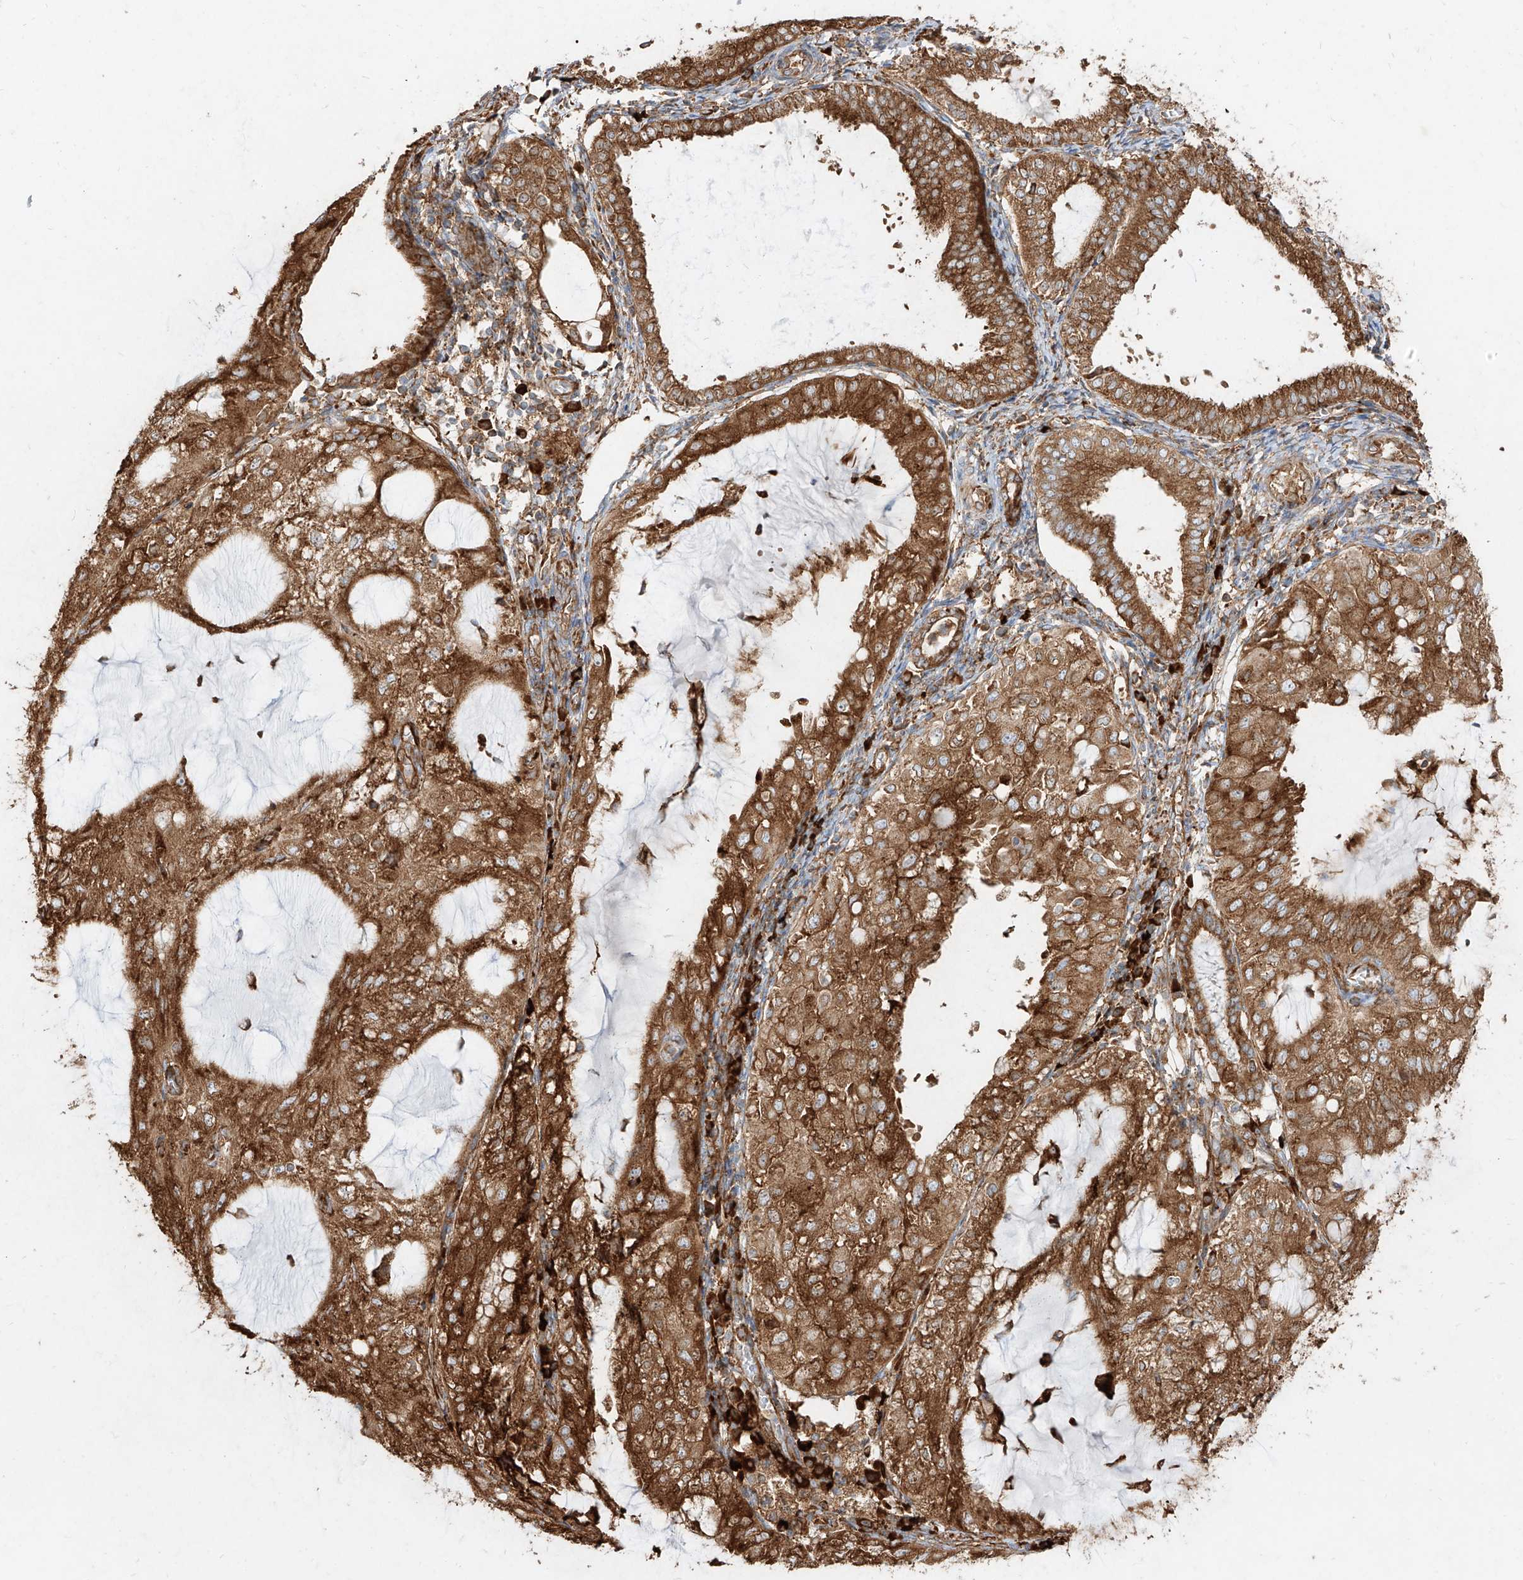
{"staining": {"intensity": "strong", "quantity": ">75%", "location": "cytoplasmic/membranous"}, "tissue": "endometrial cancer", "cell_type": "Tumor cells", "image_type": "cancer", "snomed": [{"axis": "morphology", "description": "Adenocarcinoma, NOS"}, {"axis": "topography", "description": "Endometrium"}], "caption": "High-magnification brightfield microscopy of endometrial cancer (adenocarcinoma) stained with DAB (3,3'-diaminobenzidine) (brown) and counterstained with hematoxylin (blue). tumor cells exhibit strong cytoplasmic/membranous expression is present in approximately>75% of cells. (DAB IHC with brightfield microscopy, high magnification).", "gene": "RPS25", "patient": {"sex": "female", "age": 81}}